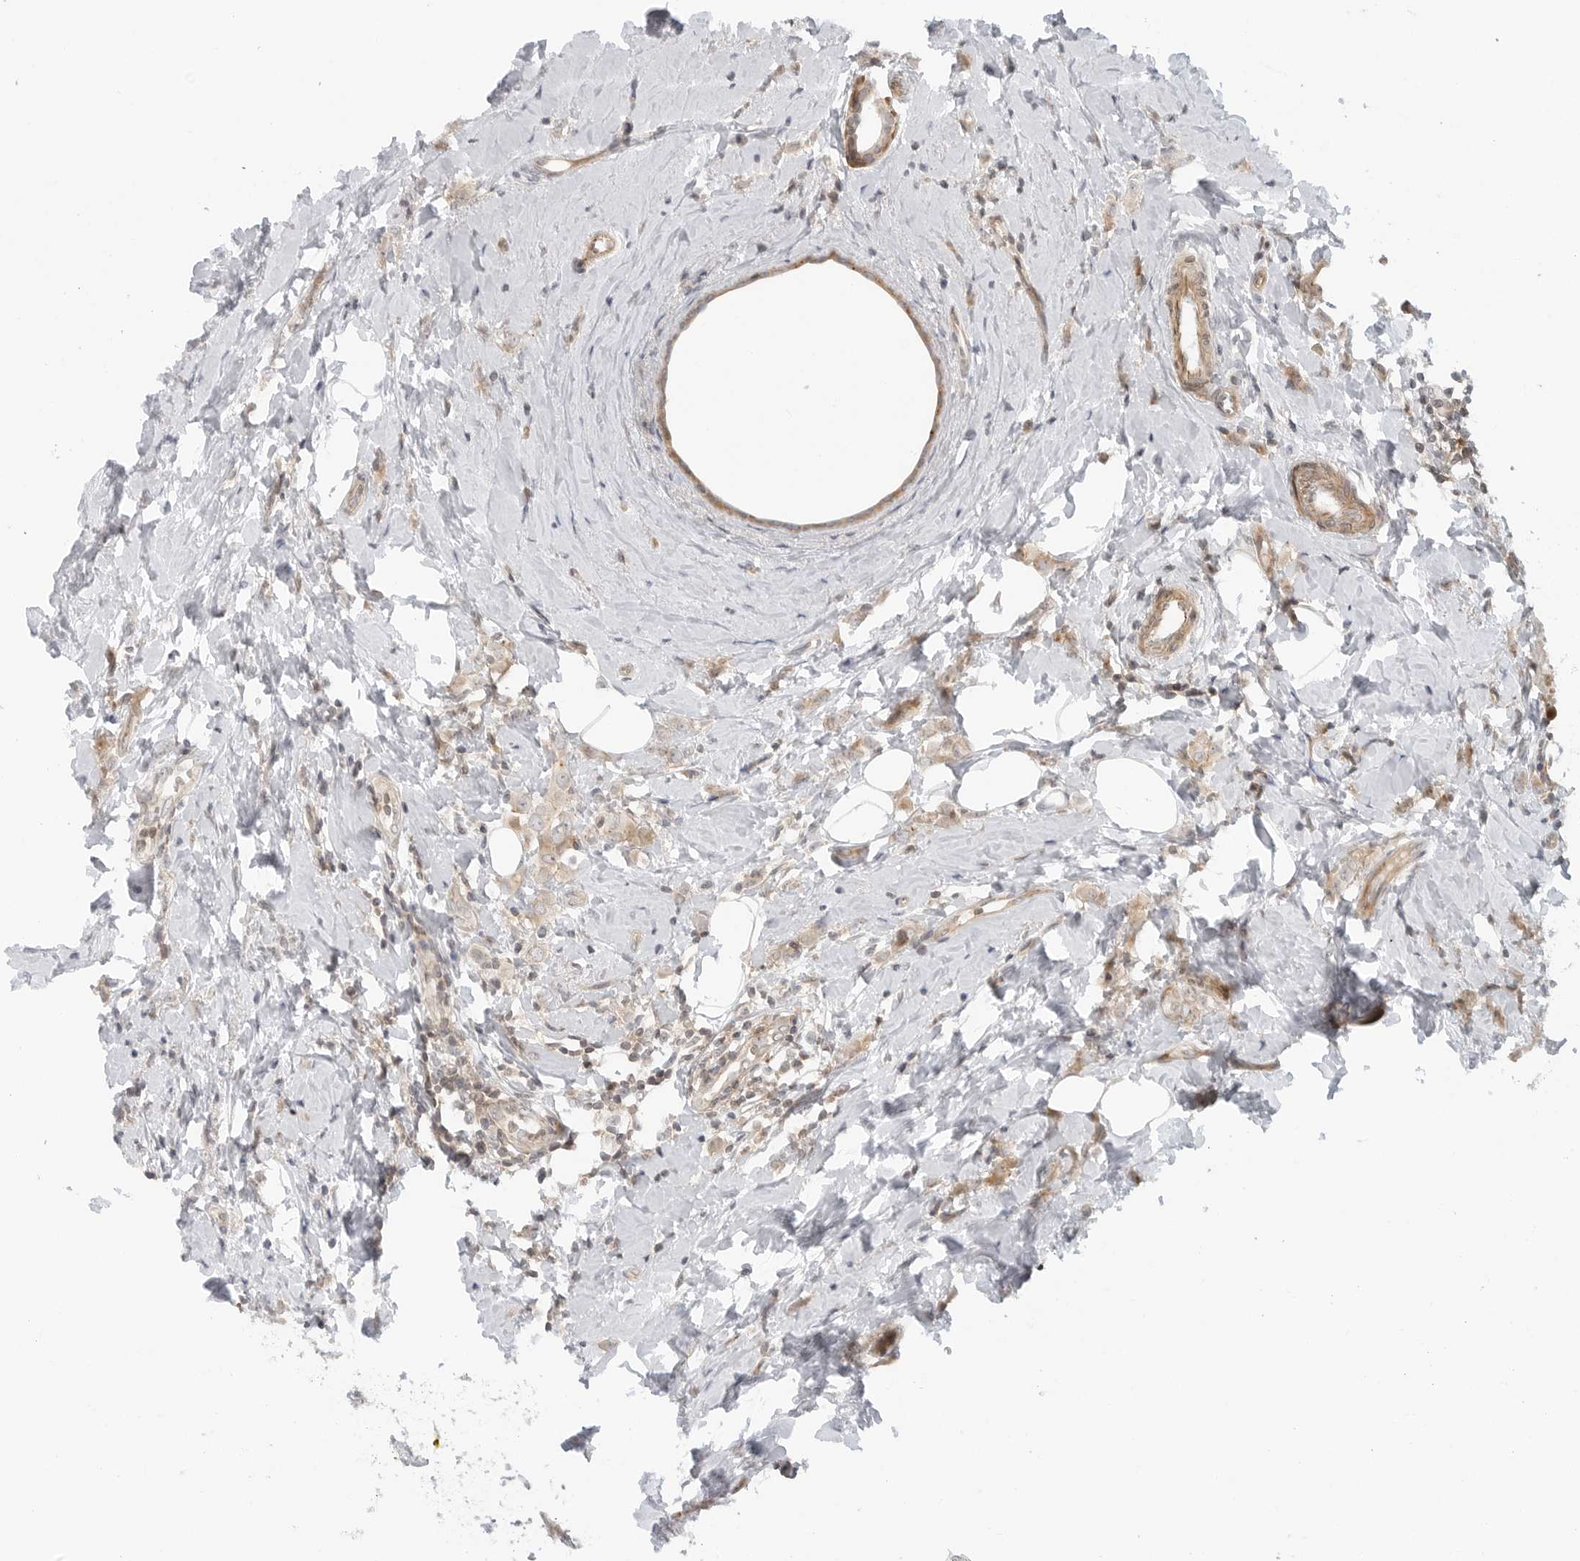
{"staining": {"intensity": "weak", "quantity": ">75%", "location": "cytoplasmic/membranous"}, "tissue": "breast cancer", "cell_type": "Tumor cells", "image_type": "cancer", "snomed": [{"axis": "morphology", "description": "Lobular carcinoma"}, {"axis": "topography", "description": "Breast"}], "caption": "The micrograph shows a brown stain indicating the presence of a protein in the cytoplasmic/membranous of tumor cells in breast lobular carcinoma. (DAB IHC with brightfield microscopy, high magnification).", "gene": "STXBP3", "patient": {"sex": "female", "age": 47}}